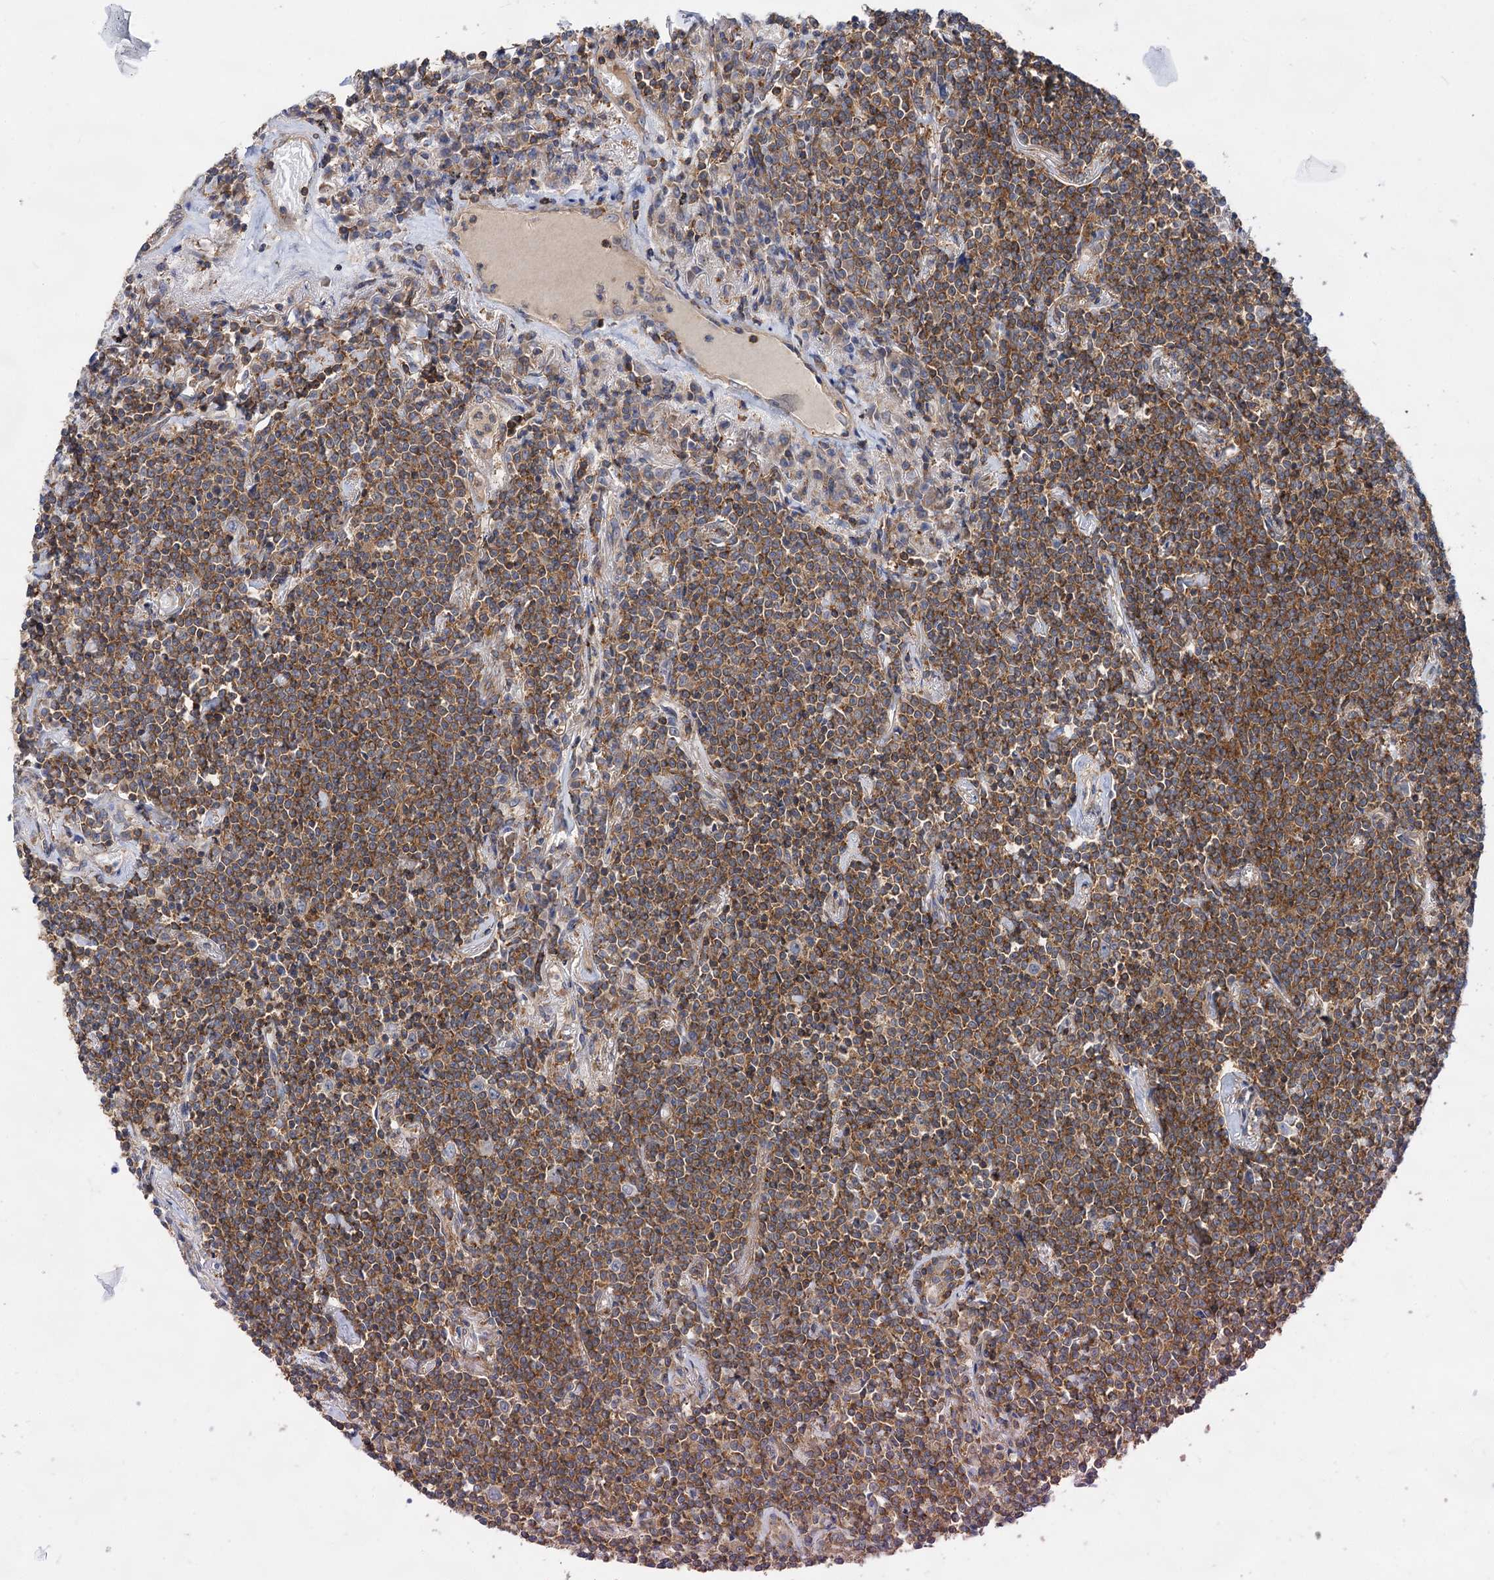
{"staining": {"intensity": "moderate", "quantity": ">75%", "location": "cytoplasmic/membranous"}, "tissue": "lymphoma", "cell_type": "Tumor cells", "image_type": "cancer", "snomed": [{"axis": "morphology", "description": "Malignant lymphoma, non-Hodgkin's type, Low grade"}, {"axis": "topography", "description": "Lung"}], "caption": "Low-grade malignant lymphoma, non-Hodgkin's type stained for a protein exhibits moderate cytoplasmic/membranous positivity in tumor cells.", "gene": "PACS1", "patient": {"sex": "female", "age": 71}}